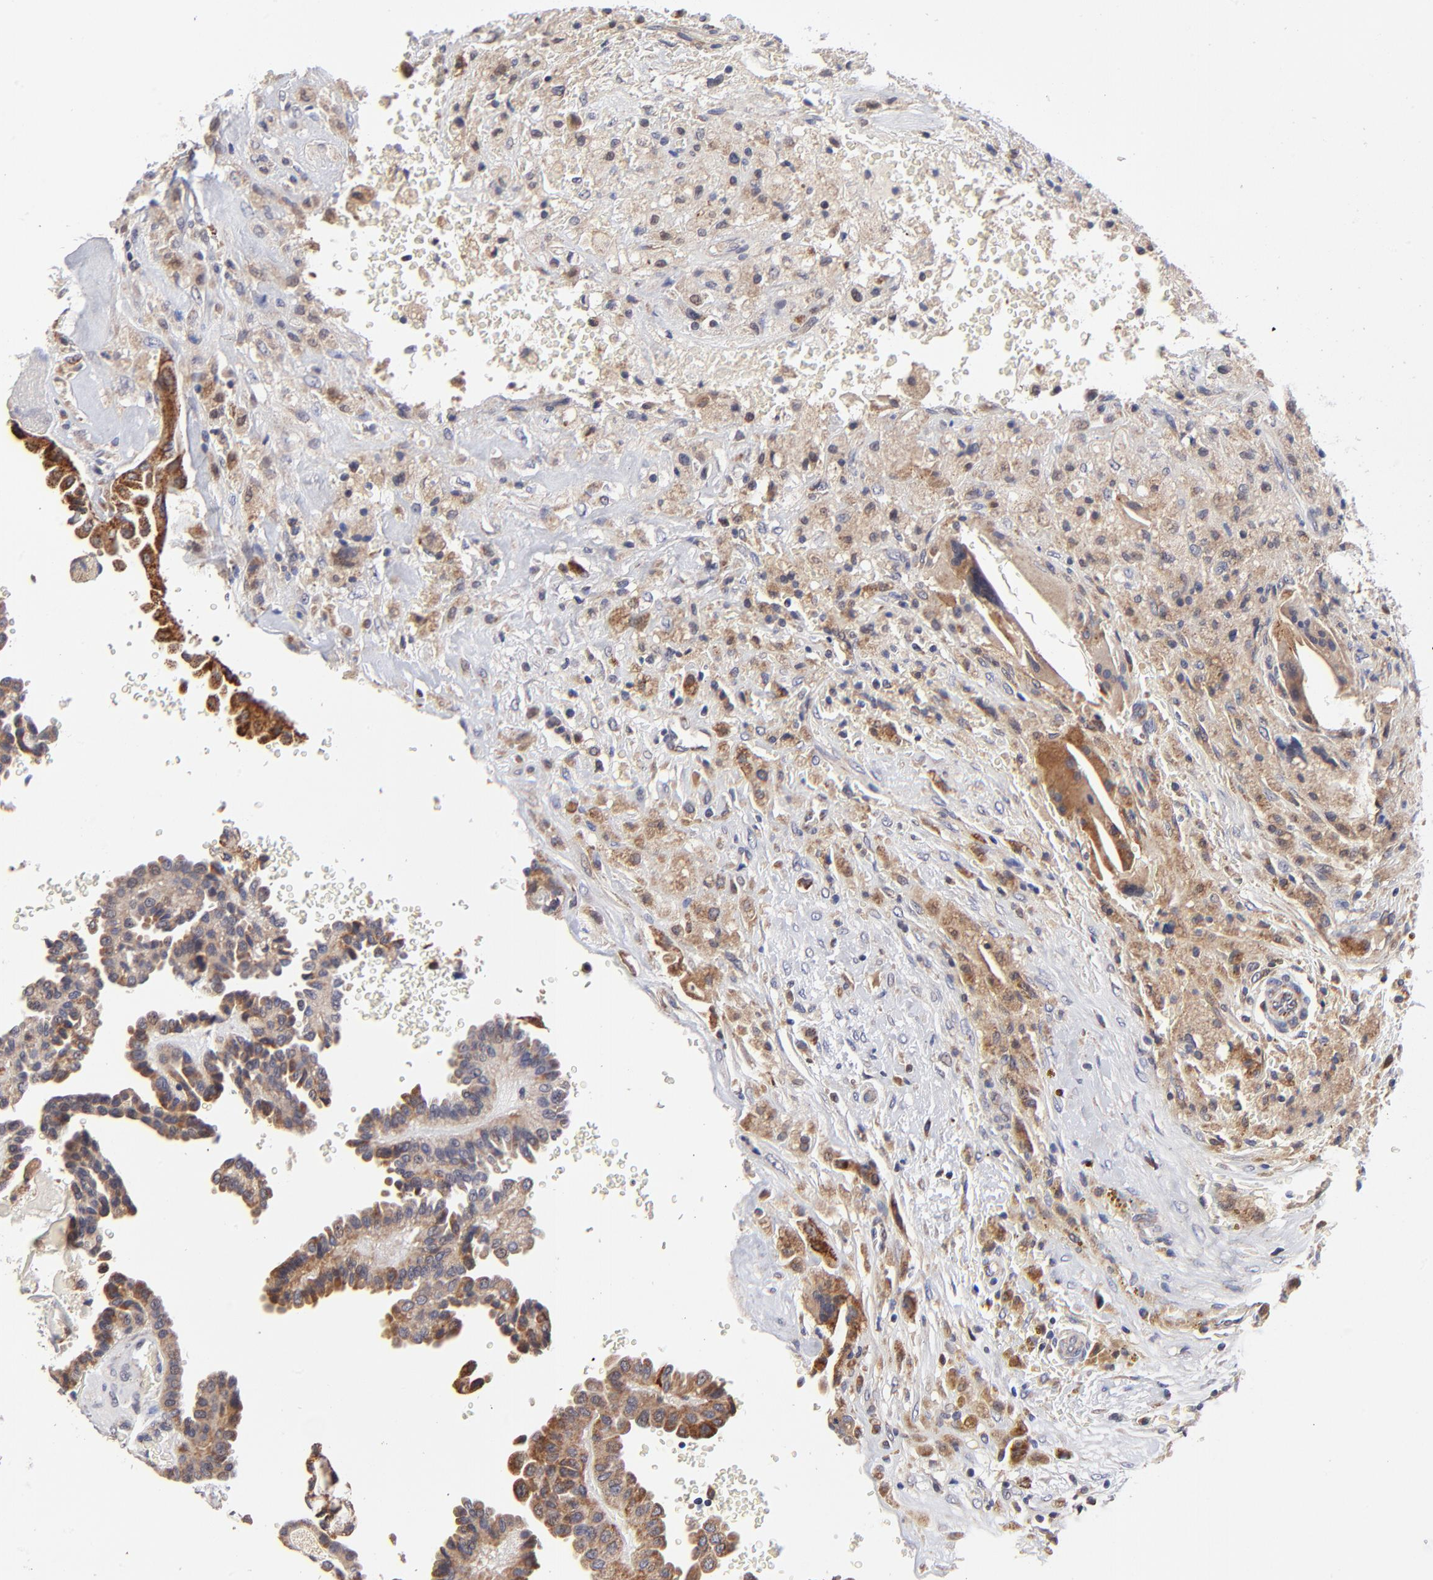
{"staining": {"intensity": "moderate", "quantity": ">75%", "location": "cytoplasmic/membranous"}, "tissue": "thyroid cancer", "cell_type": "Tumor cells", "image_type": "cancer", "snomed": [{"axis": "morphology", "description": "Papillary adenocarcinoma, NOS"}, {"axis": "topography", "description": "Thyroid gland"}], "caption": "Thyroid papillary adenocarcinoma was stained to show a protein in brown. There is medium levels of moderate cytoplasmic/membranous staining in approximately >75% of tumor cells.", "gene": "FBXL12", "patient": {"sex": "male", "age": 87}}